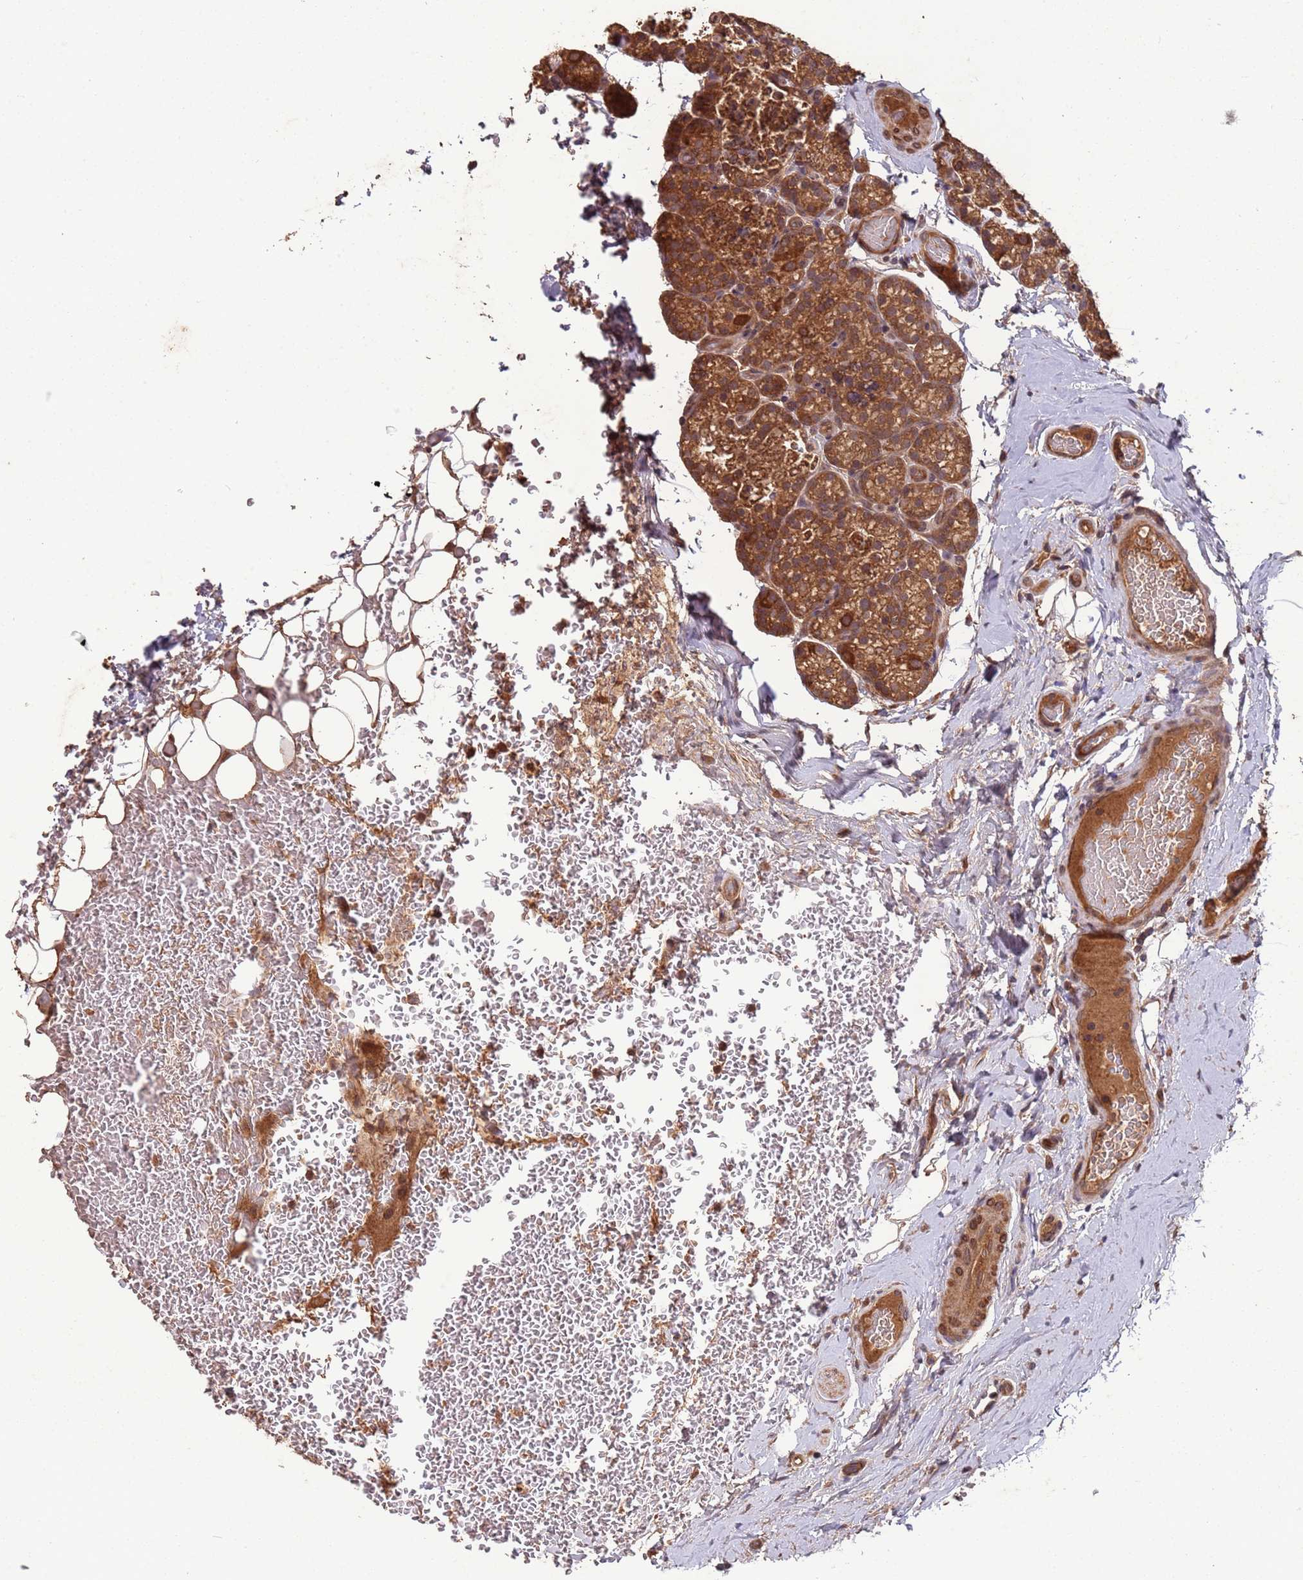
{"staining": {"intensity": "moderate", "quantity": ">75%", "location": "cytoplasmic/membranous"}, "tissue": "parathyroid gland", "cell_type": "Glandular cells", "image_type": "normal", "snomed": [{"axis": "morphology", "description": "Normal tissue, NOS"}, {"axis": "topography", "description": "Parathyroid gland"}], "caption": "IHC staining of benign parathyroid gland, which reveals medium levels of moderate cytoplasmic/membranous expression in about >75% of glandular cells indicating moderate cytoplasmic/membranous protein positivity. The staining was performed using DAB (3,3'-diaminobenzidine) (brown) for protein detection and nuclei were counterstained in hematoxylin (blue).", "gene": "ERI1", "patient": {"sex": "female", "age": 45}}